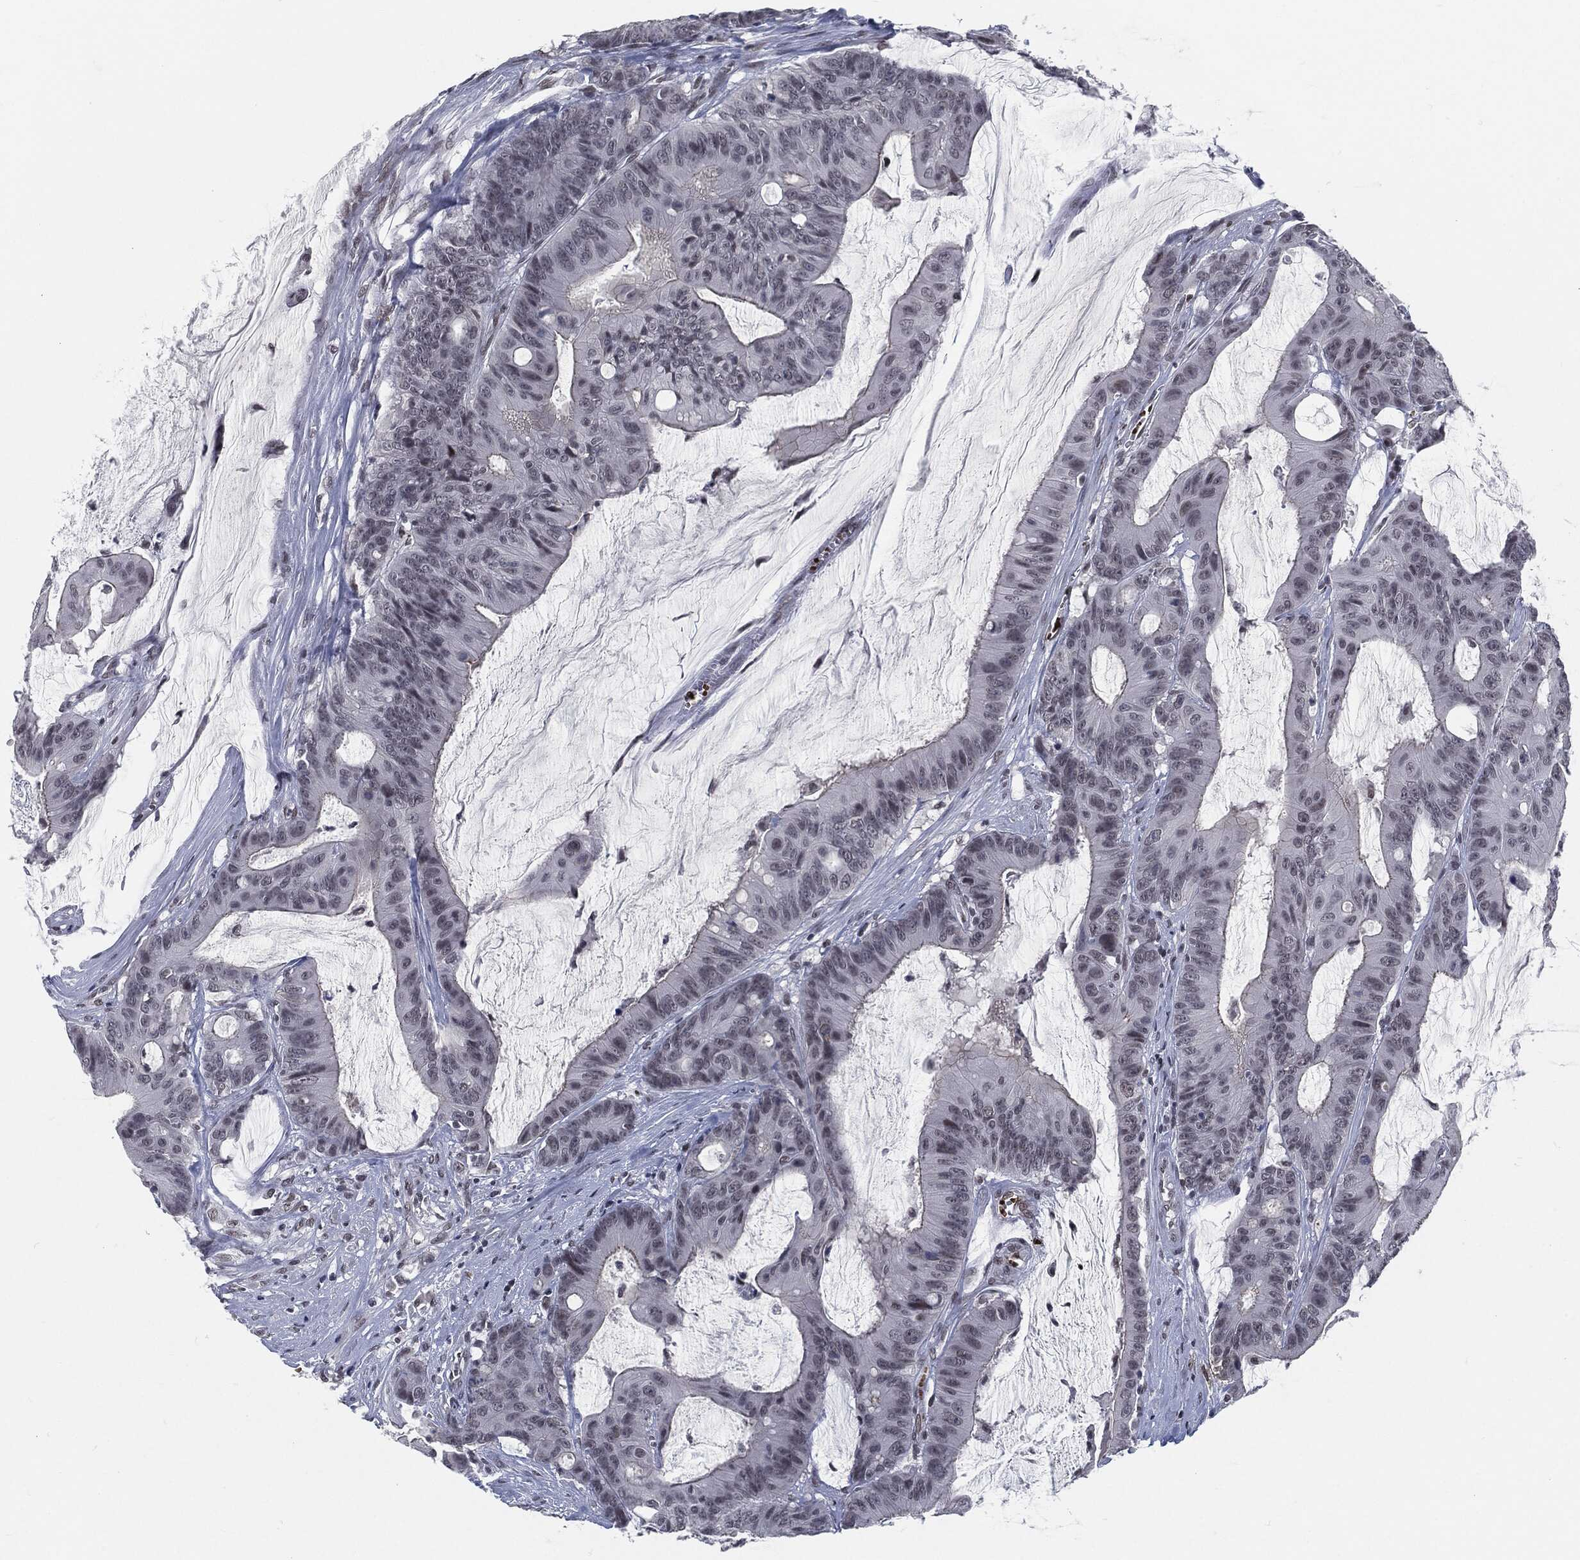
{"staining": {"intensity": "negative", "quantity": "none", "location": "none"}, "tissue": "colorectal cancer", "cell_type": "Tumor cells", "image_type": "cancer", "snomed": [{"axis": "morphology", "description": "Adenocarcinoma, NOS"}, {"axis": "topography", "description": "Colon"}], "caption": "A high-resolution micrograph shows immunohistochemistry (IHC) staining of colorectal cancer (adenocarcinoma), which displays no significant staining in tumor cells. The staining was performed using DAB (3,3'-diaminobenzidine) to visualize the protein expression in brown, while the nuclei were stained in blue with hematoxylin (Magnification: 20x).", "gene": "ANXA1", "patient": {"sex": "female", "age": 69}}